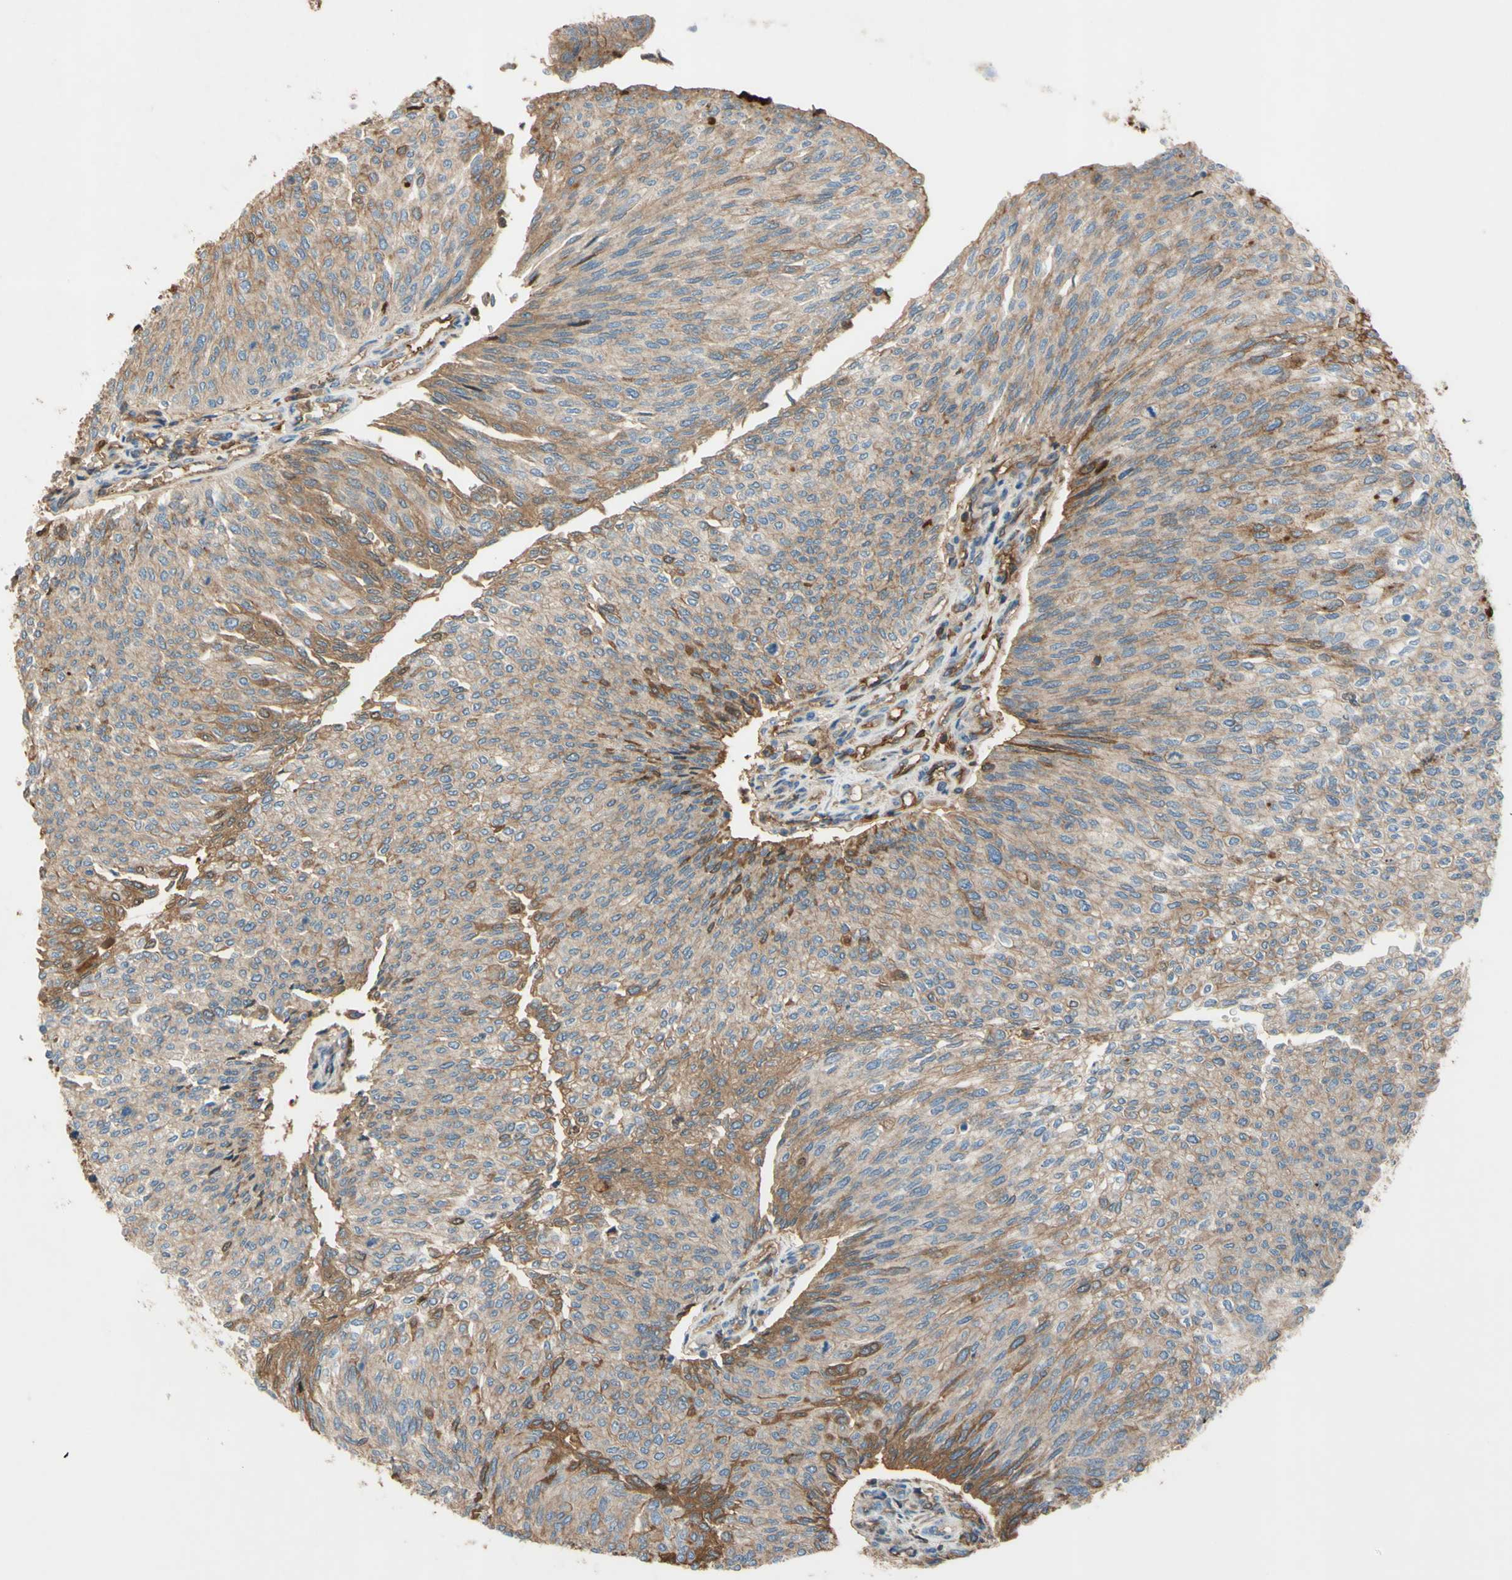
{"staining": {"intensity": "moderate", "quantity": "25%-75%", "location": "cytoplasmic/membranous,nuclear"}, "tissue": "urothelial cancer", "cell_type": "Tumor cells", "image_type": "cancer", "snomed": [{"axis": "morphology", "description": "Urothelial carcinoma, Low grade"}, {"axis": "topography", "description": "Urinary bladder"}], "caption": "Human urothelial cancer stained with a protein marker displays moderate staining in tumor cells.", "gene": "TIMP2", "patient": {"sex": "female", "age": 79}}